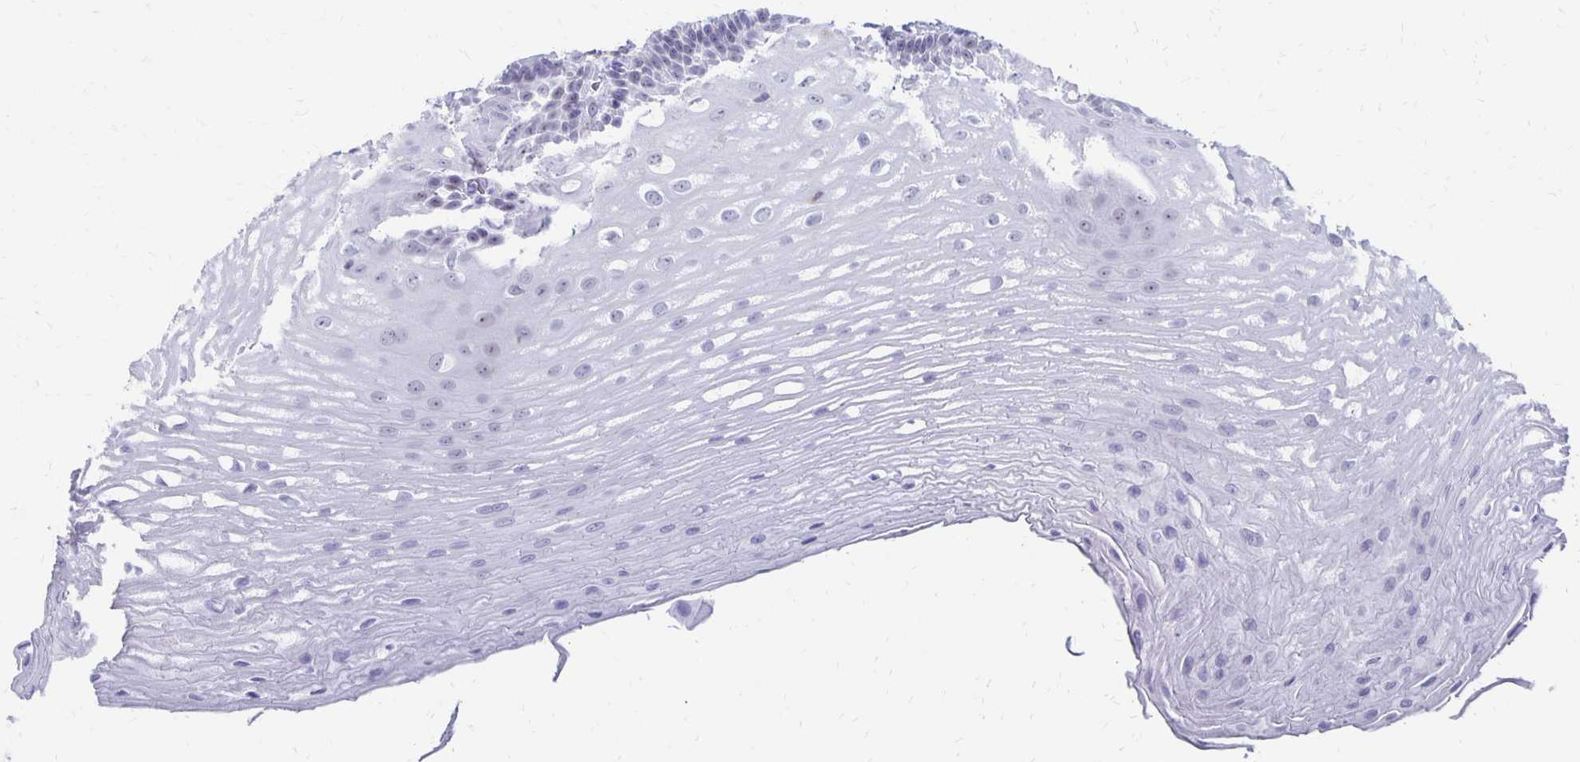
{"staining": {"intensity": "weak", "quantity": "<25%", "location": "nuclear"}, "tissue": "esophagus", "cell_type": "Squamous epithelial cells", "image_type": "normal", "snomed": [{"axis": "morphology", "description": "Normal tissue, NOS"}, {"axis": "topography", "description": "Esophagus"}], "caption": "Immunohistochemical staining of normal human esophagus displays no significant positivity in squamous epithelial cells. (Brightfield microscopy of DAB immunohistochemistry (IHC) at high magnification).", "gene": "SYT2", "patient": {"sex": "male", "age": 62}}